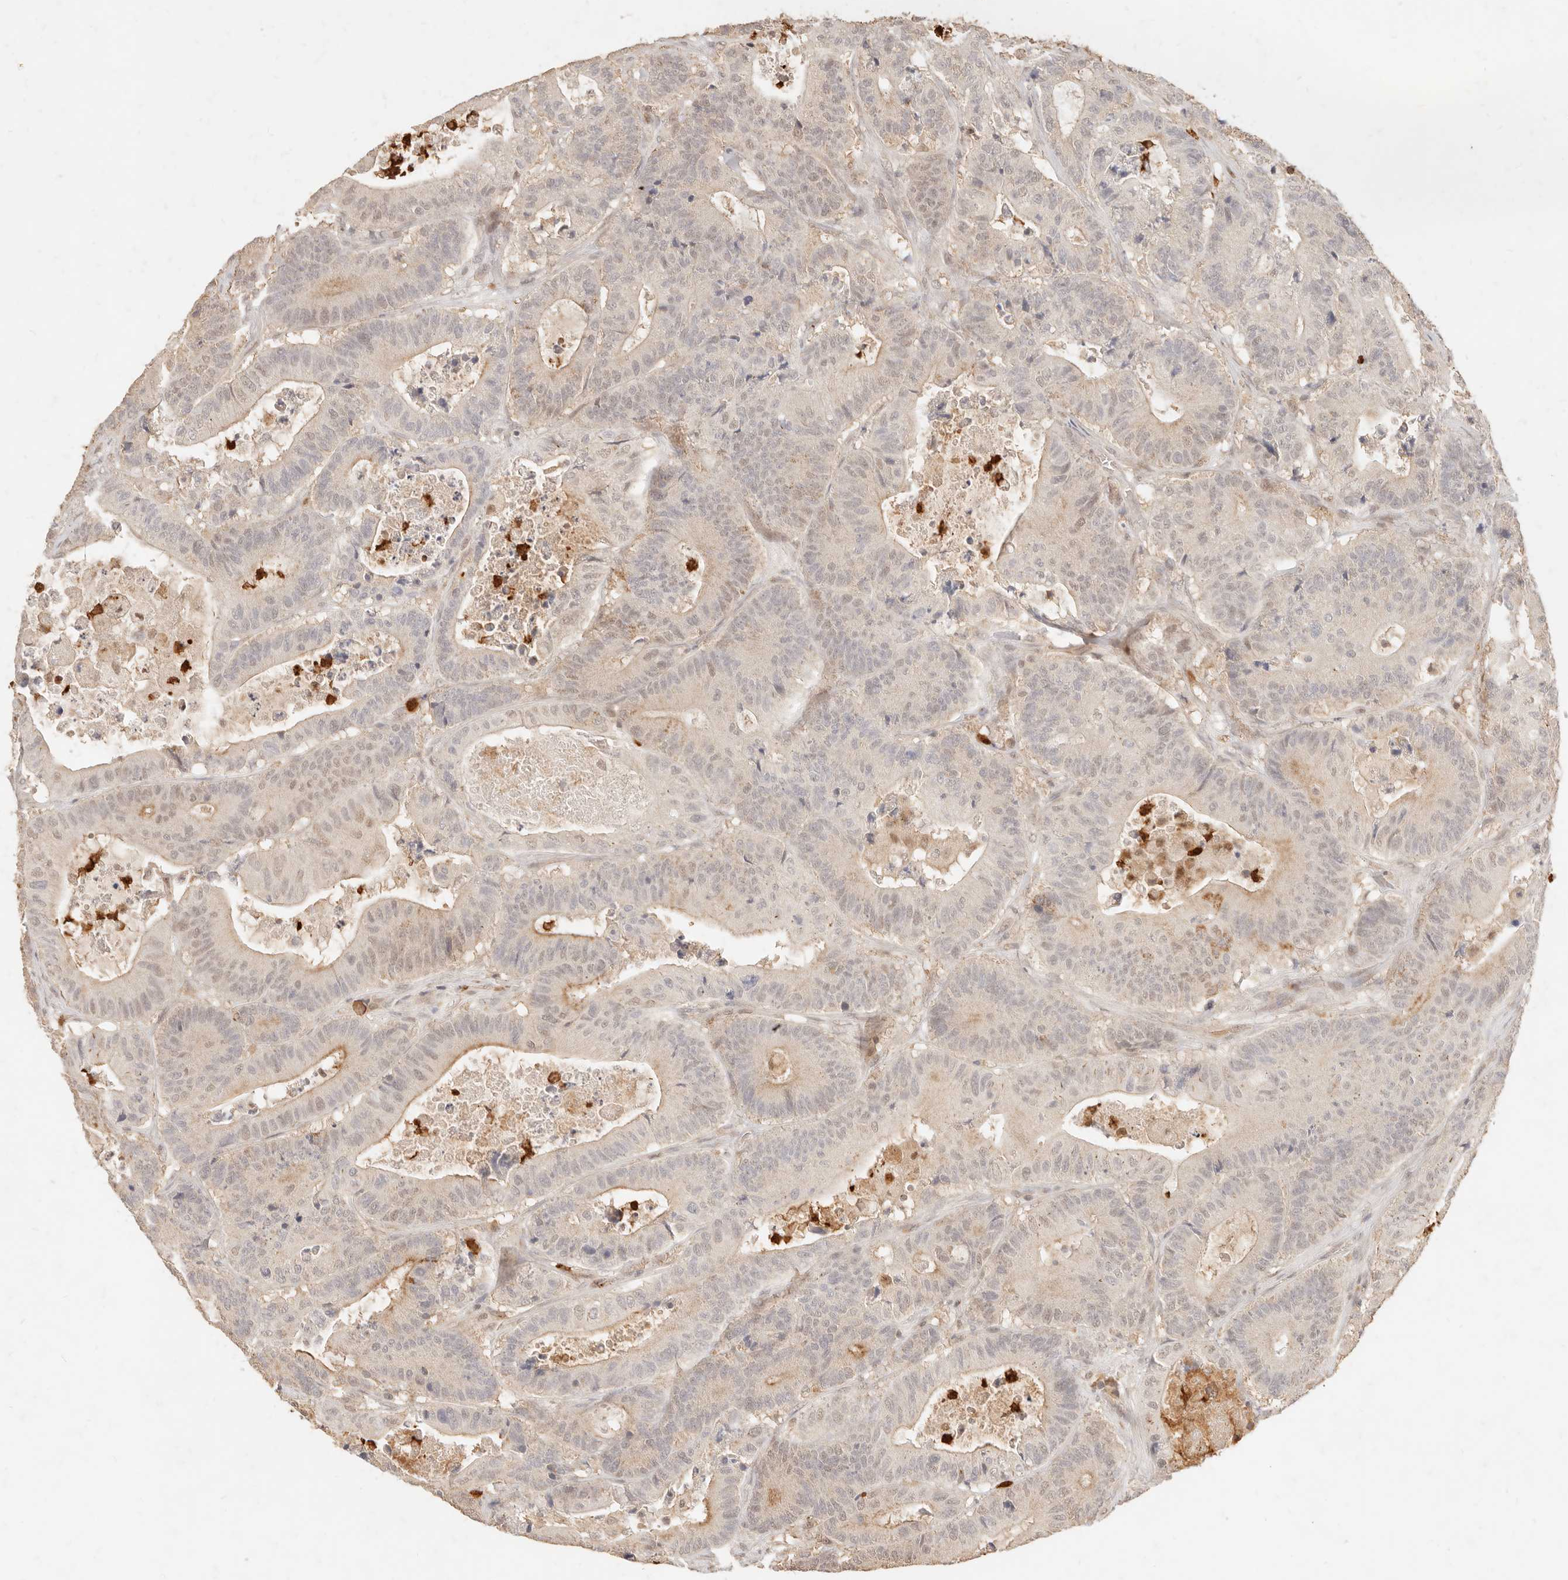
{"staining": {"intensity": "weak", "quantity": "25%-75%", "location": "nuclear"}, "tissue": "colorectal cancer", "cell_type": "Tumor cells", "image_type": "cancer", "snomed": [{"axis": "morphology", "description": "Adenocarcinoma, NOS"}, {"axis": "topography", "description": "Colon"}], "caption": "Immunohistochemical staining of colorectal adenocarcinoma exhibits weak nuclear protein staining in about 25%-75% of tumor cells.", "gene": "TMTC2", "patient": {"sex": "female", "age": 84}}